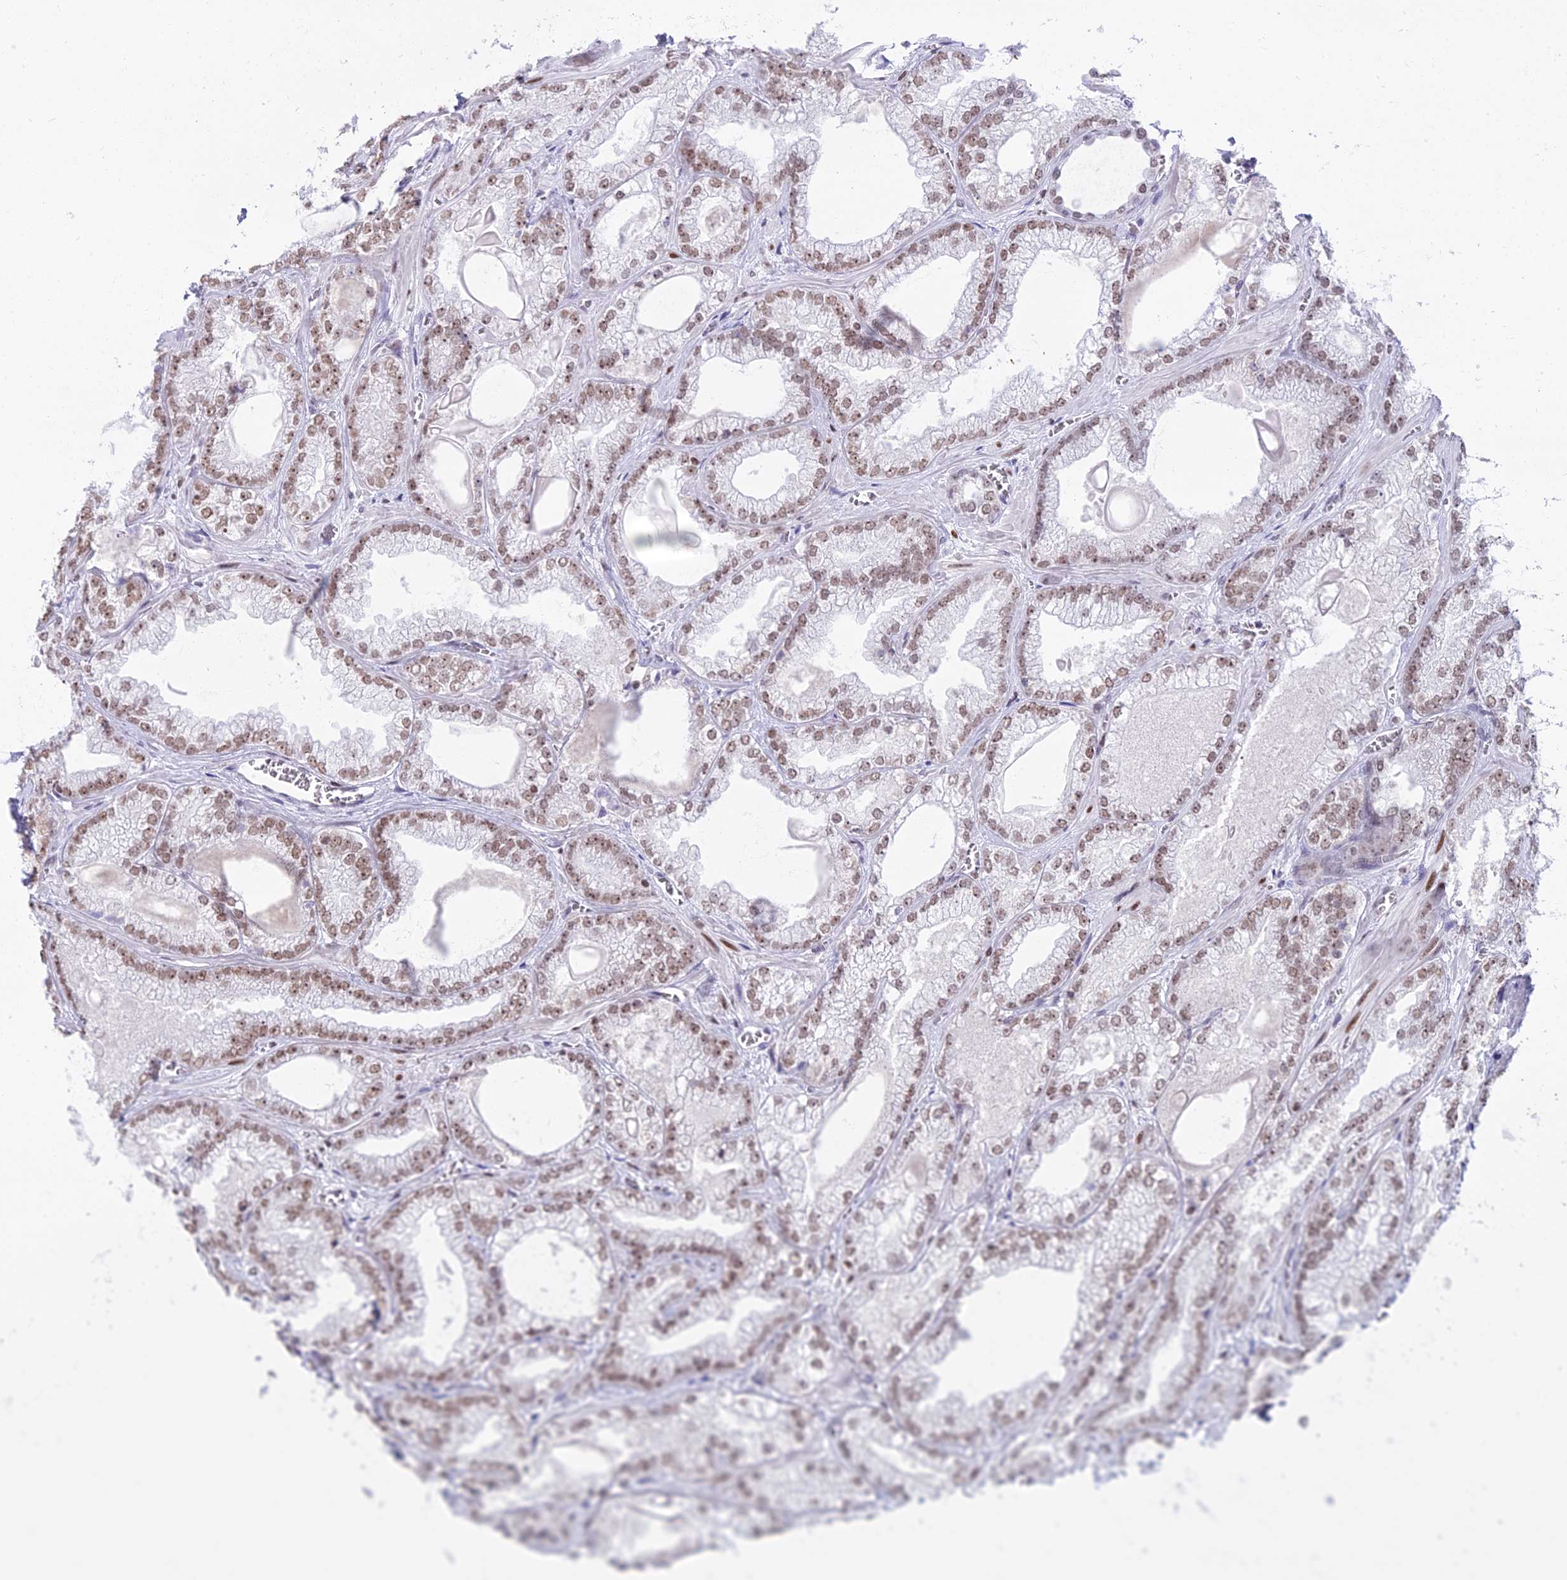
{"staining": {"intensity": "moderate", "quantity": ">75%", "location": "nuclear"}, "tissue": "prostate cancer", "cell_type": "Tumor cells", "image_type": "cancer", "snomed": [{"axis": "morphology", "description": "Adenocarcinoma, Low grade"}, {"axis": "topography", "description": "Prostate"}], "caption": "Tumor cells demonstrate medium levels of moderate nuclear staining in about >75% of cells in prostate low-grade adenocarcinoma.", "gene": "PARP1", "patient": {"sex": "male", "age": 57}}